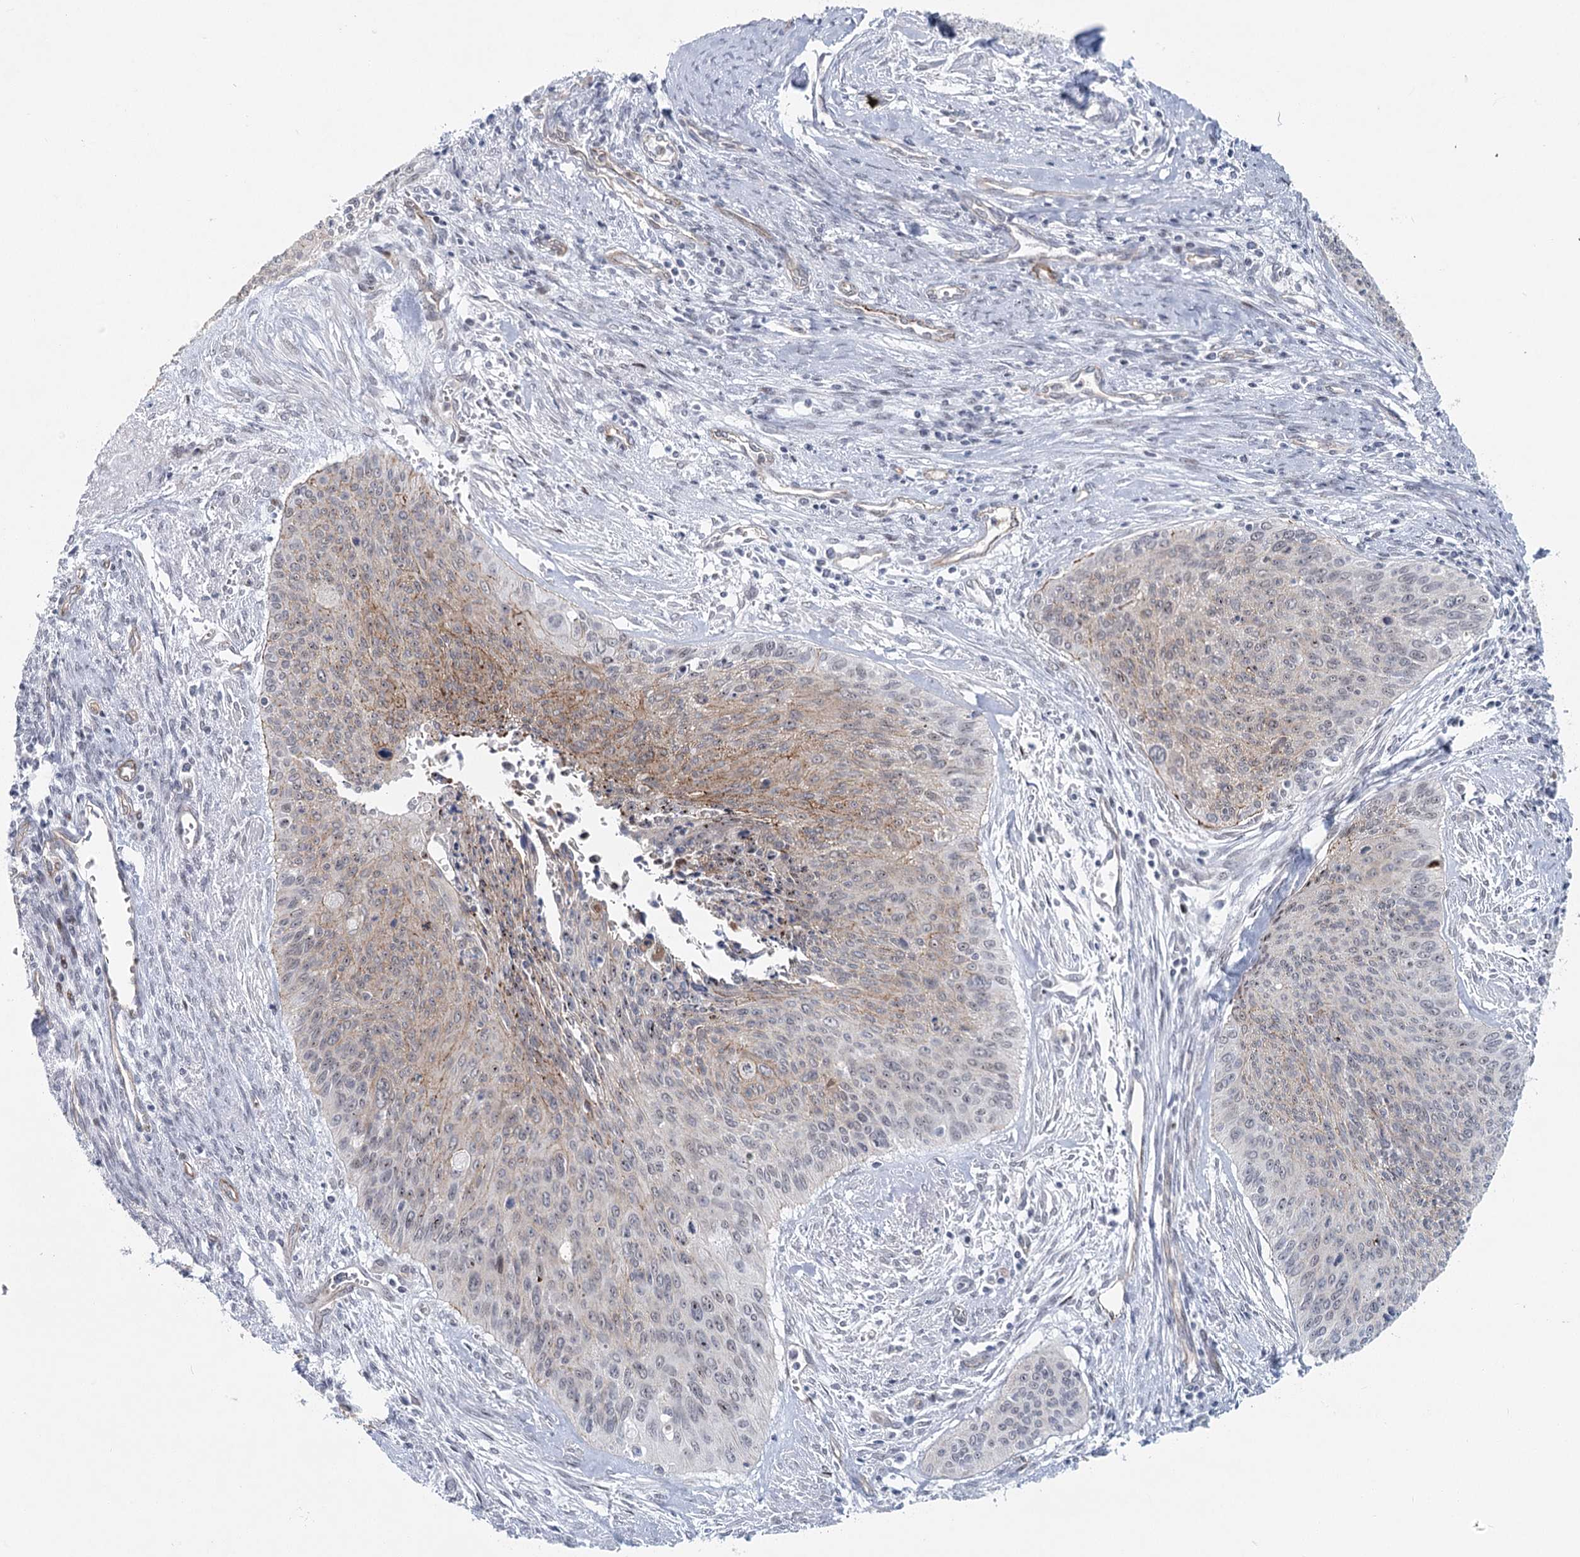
{"staining": {"intensity": "moderate", "quantity": "<25%", "location": "cytoplasmic/membranous"}, "tissue": "cervical cancer", "cell_type": "Tumor cells", "image_type": "cancer", "snomed": [{"axis": "morphology", "description": "Squamous cell carcinoma, NOS"}, {"axis": "topography", "description": "Cervix"}], "caption": "Immunohistochemical staining of cervical cancer (squamous cell carcinoma) displays low levels of moderate cytoplasmic/membranous positivity in approximately <25% of tumor cells. (DAB (3,3'-diaminobenzidine) = brown stain, brightfield microscopy at high magnification).", "gene": "ABHD8", "patient": {"sex": "female", "age": 55}}